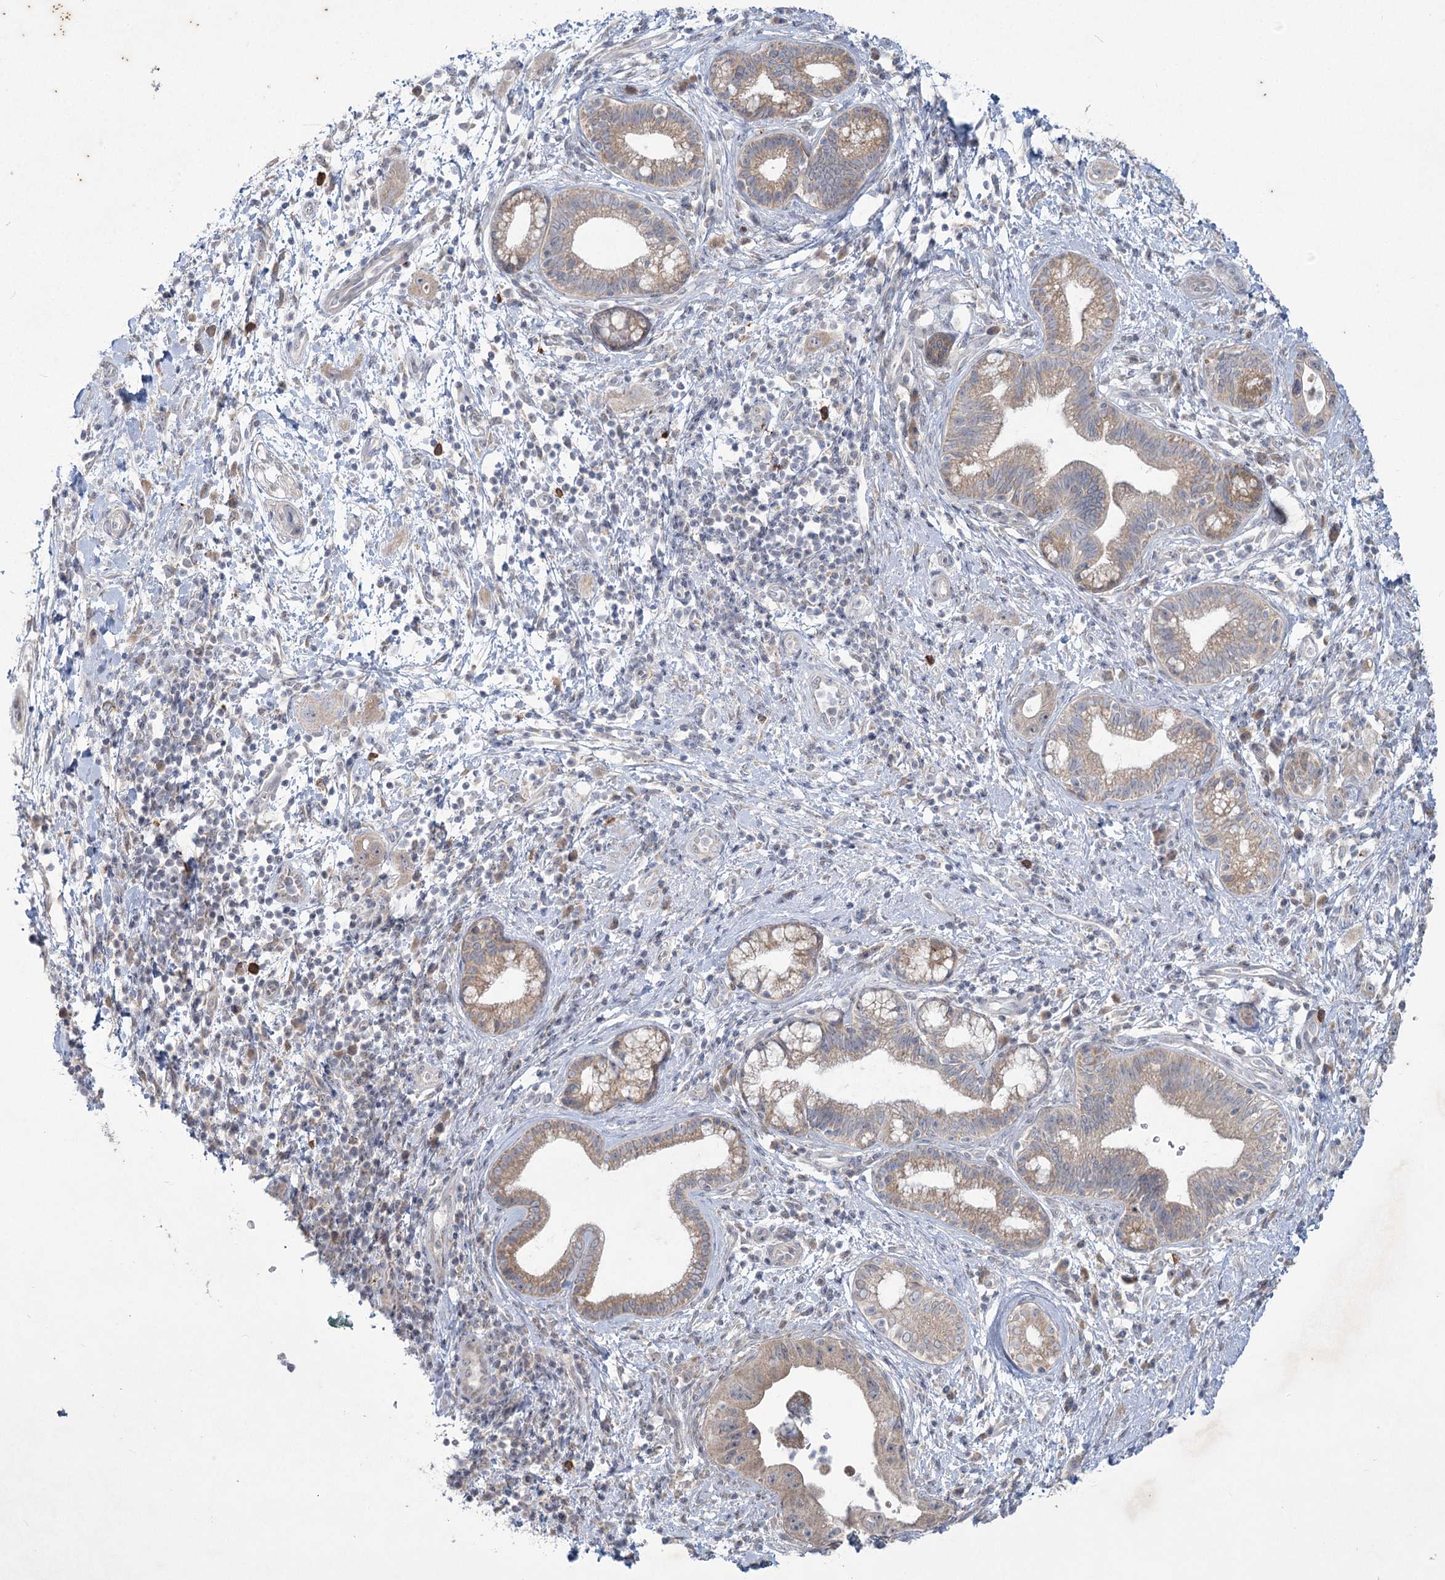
{"staining": {"intensity": "weak", "quantity": "25%-75%", "location": "cytoplasmic/membranous"}, "tissue": "pancreatic cancer", "cell_type": "Tumor cells", "image_type": "cancer", "snomed": [{"axis": "morphology", "description": "Adenocarcinoma, NOS"}, {"axis": "topography", "description": "Pancreas"}], "caption": "A high-resolution histopathology image shows IHC staining of pancreatic adenocarcinoma, which shows weak cytoplasmic/membranous staining in approximately 25%-75% of tumor cells.", "gene": "PLA2G12A", "patient": {"sex": "female", "age": 73}}